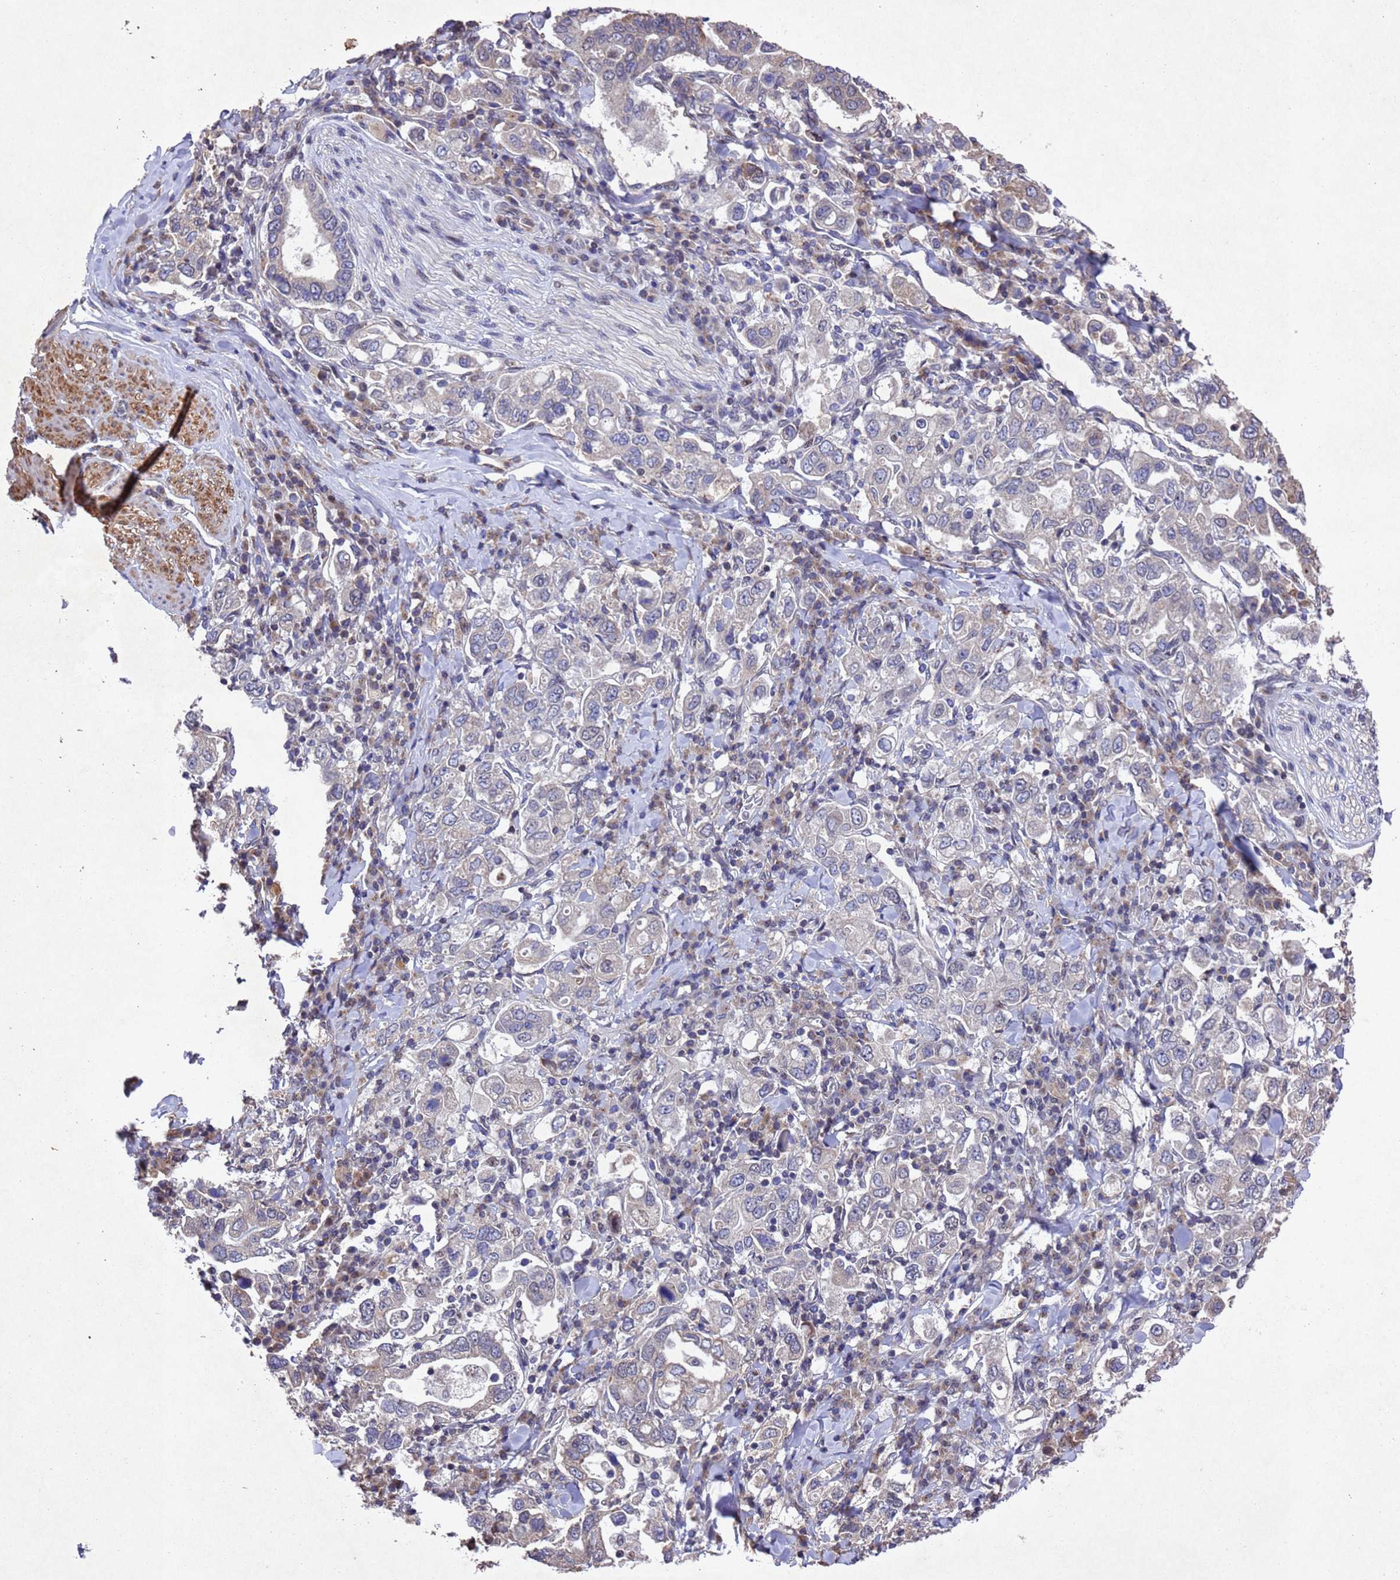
{"staining": {"intensity": "negative", "quantity": "none", "location": "none"}, "tissue": "stomach cancer", "cell_type": "Tumor cells", "image_type": "cancer", "snomed": [{"axis": "morphology", "description": "Adenocarcinoma, NOS"}, {"axis": "topography", "description": "Stomach, upper"}], "caption": "There is no significant staining in tumor cells of adenocarcinoma (stomach).", "gene": "TBK1", "patient": {"sex": "male", "age": 62}}